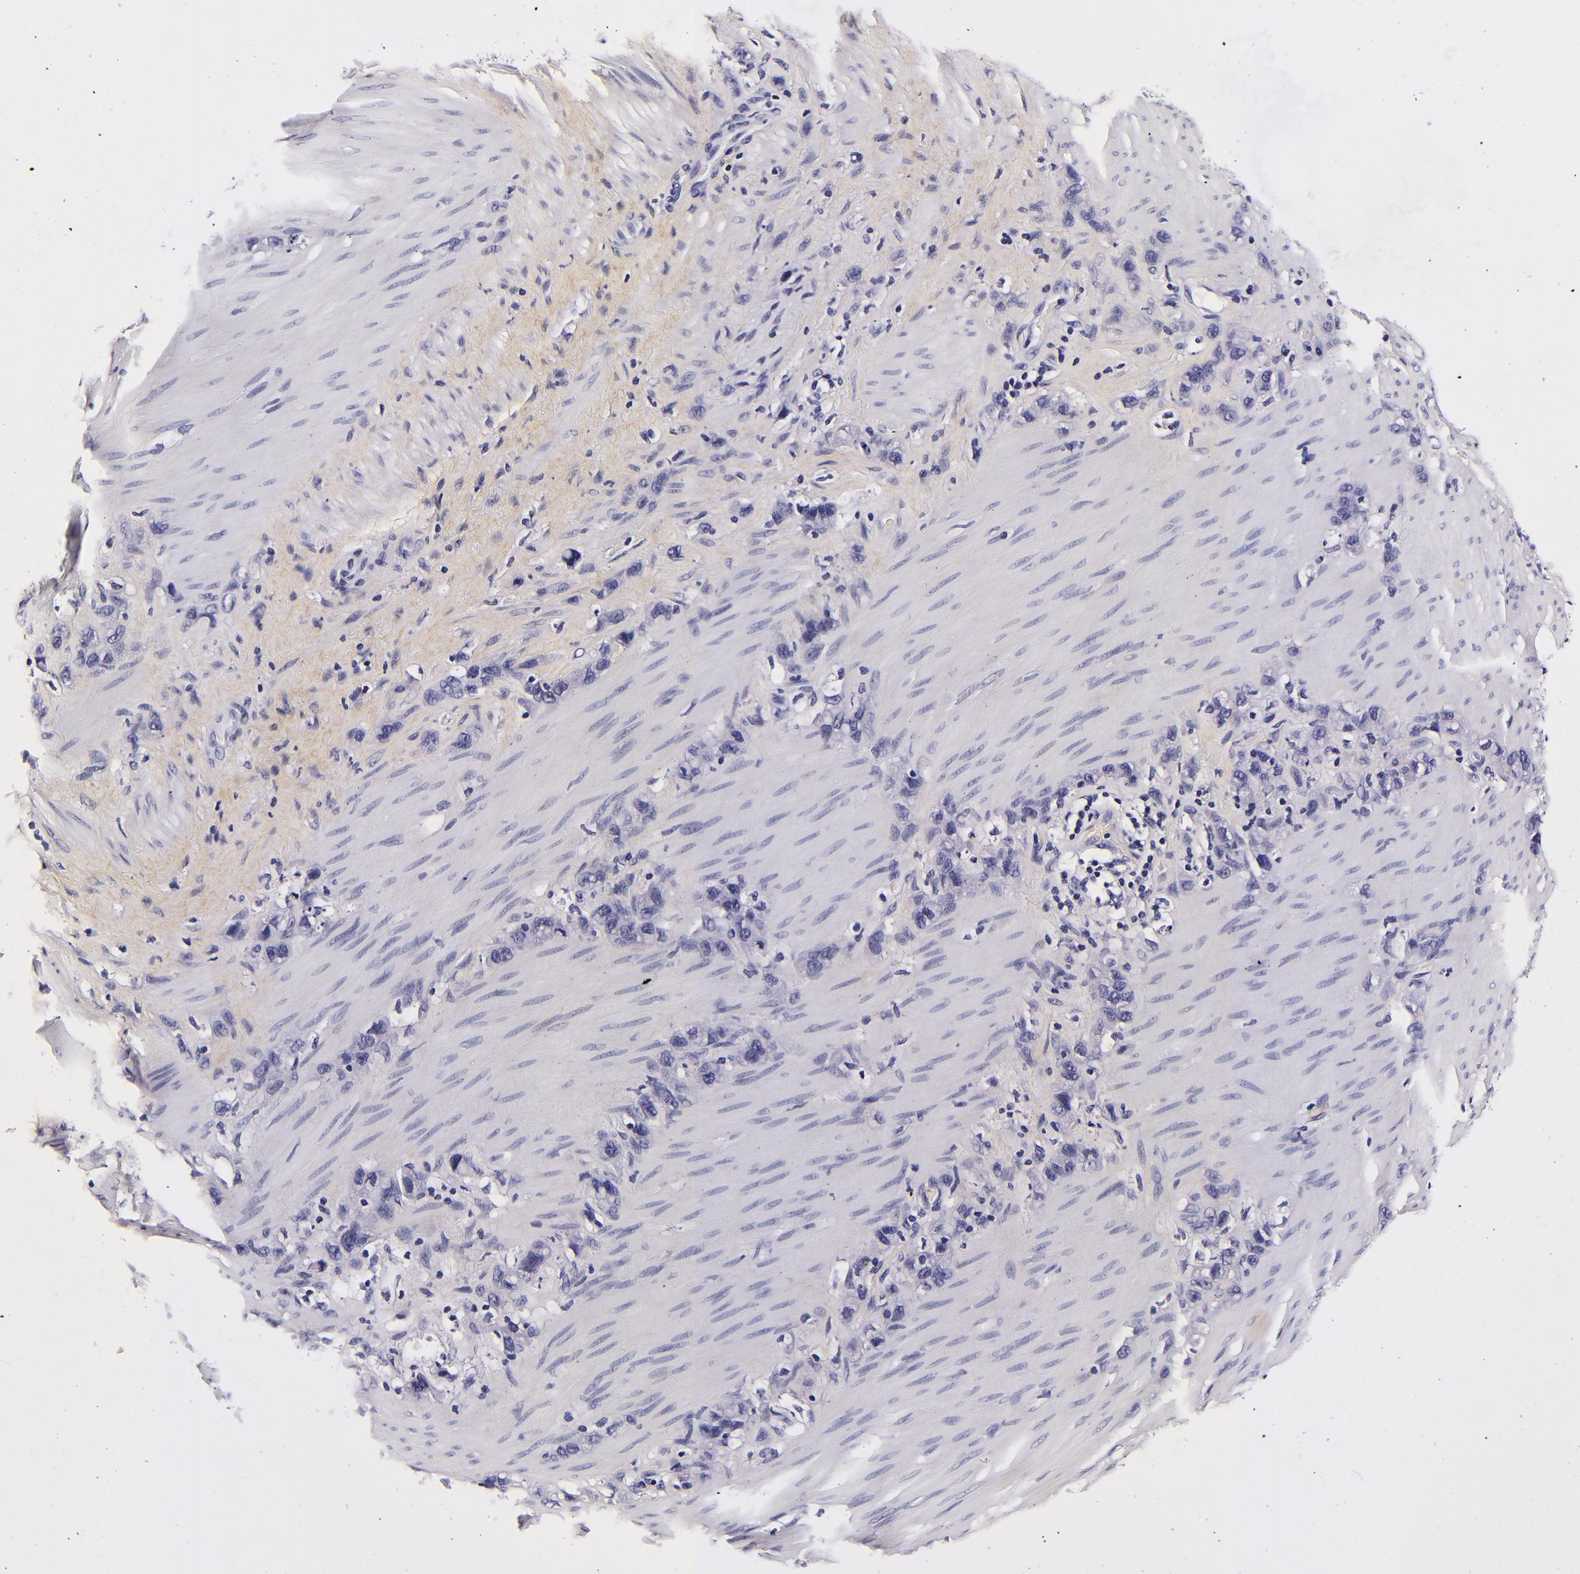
{"staining": {"intensity": "negative", "quantity": "none", "location": "none"}, "tissue": "stomach cancer", "cell_type": "Tumor cells", "image_type": "cancer", "snomed": [{"axis": "morphology", "description": "Normal tissue, NOS"}, {"axis": "morphology", "description": "Adenocarcinoma, NOS"}, {"axis": "morphology", "description": "Adenocarcinoma, High grade"}, {"axis": "topography", "description": "Stomach, upper"}, {"axis": "topography", "description": "Stomach"}], "caption": "Immunohistochemistry (IHC) of stomach cancer (adenocarcinoma) demonstrates no positivity in tumor cells.", "gene": "FBN1", "patient": {"sex": "female", "age": 65}}